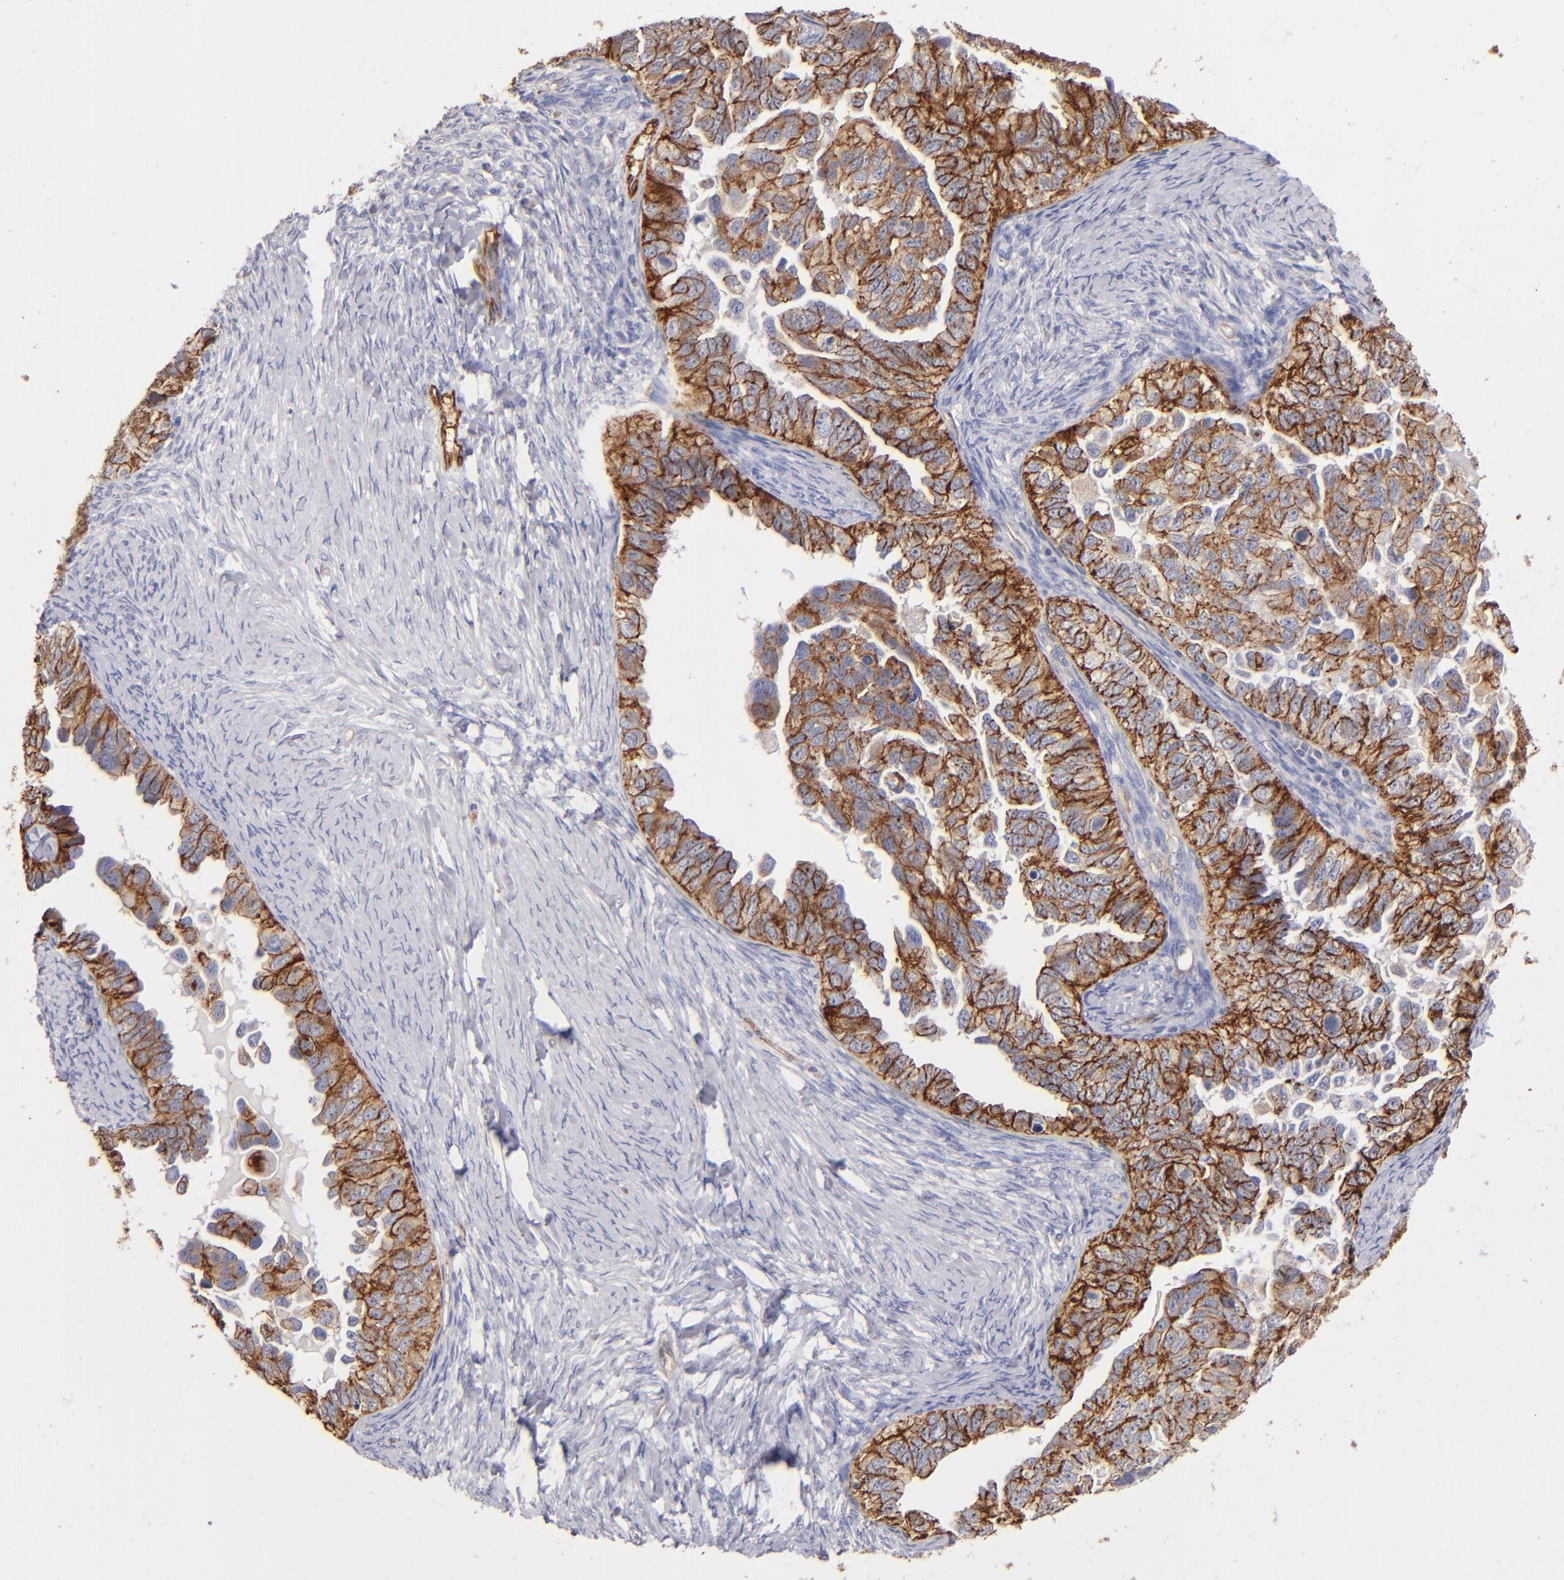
{"staining": {"intensity": "strong", "quantity": ">75%", "location": "cytoplasmic/membranous"}, "tissue": "ovarian cancer", "cell_type": "Tumor cells", "image_type": "cancer", "snomed": [{"axis": "morphology", "description": "Cystadenocarcinoma, serous, NOS"}, {"axis": "topography", "description": "Ovary"}], "caption": "This photomicrograph reveals immunohistochemistry (IHC) staining of human ovarian serous cystadenocarcinoma, with high strong cytoplasmic/membranous expression in approximately >75% of tumor cells.", "gene": "CLDN5", "patient": {"sex": "female", "age": 82}}